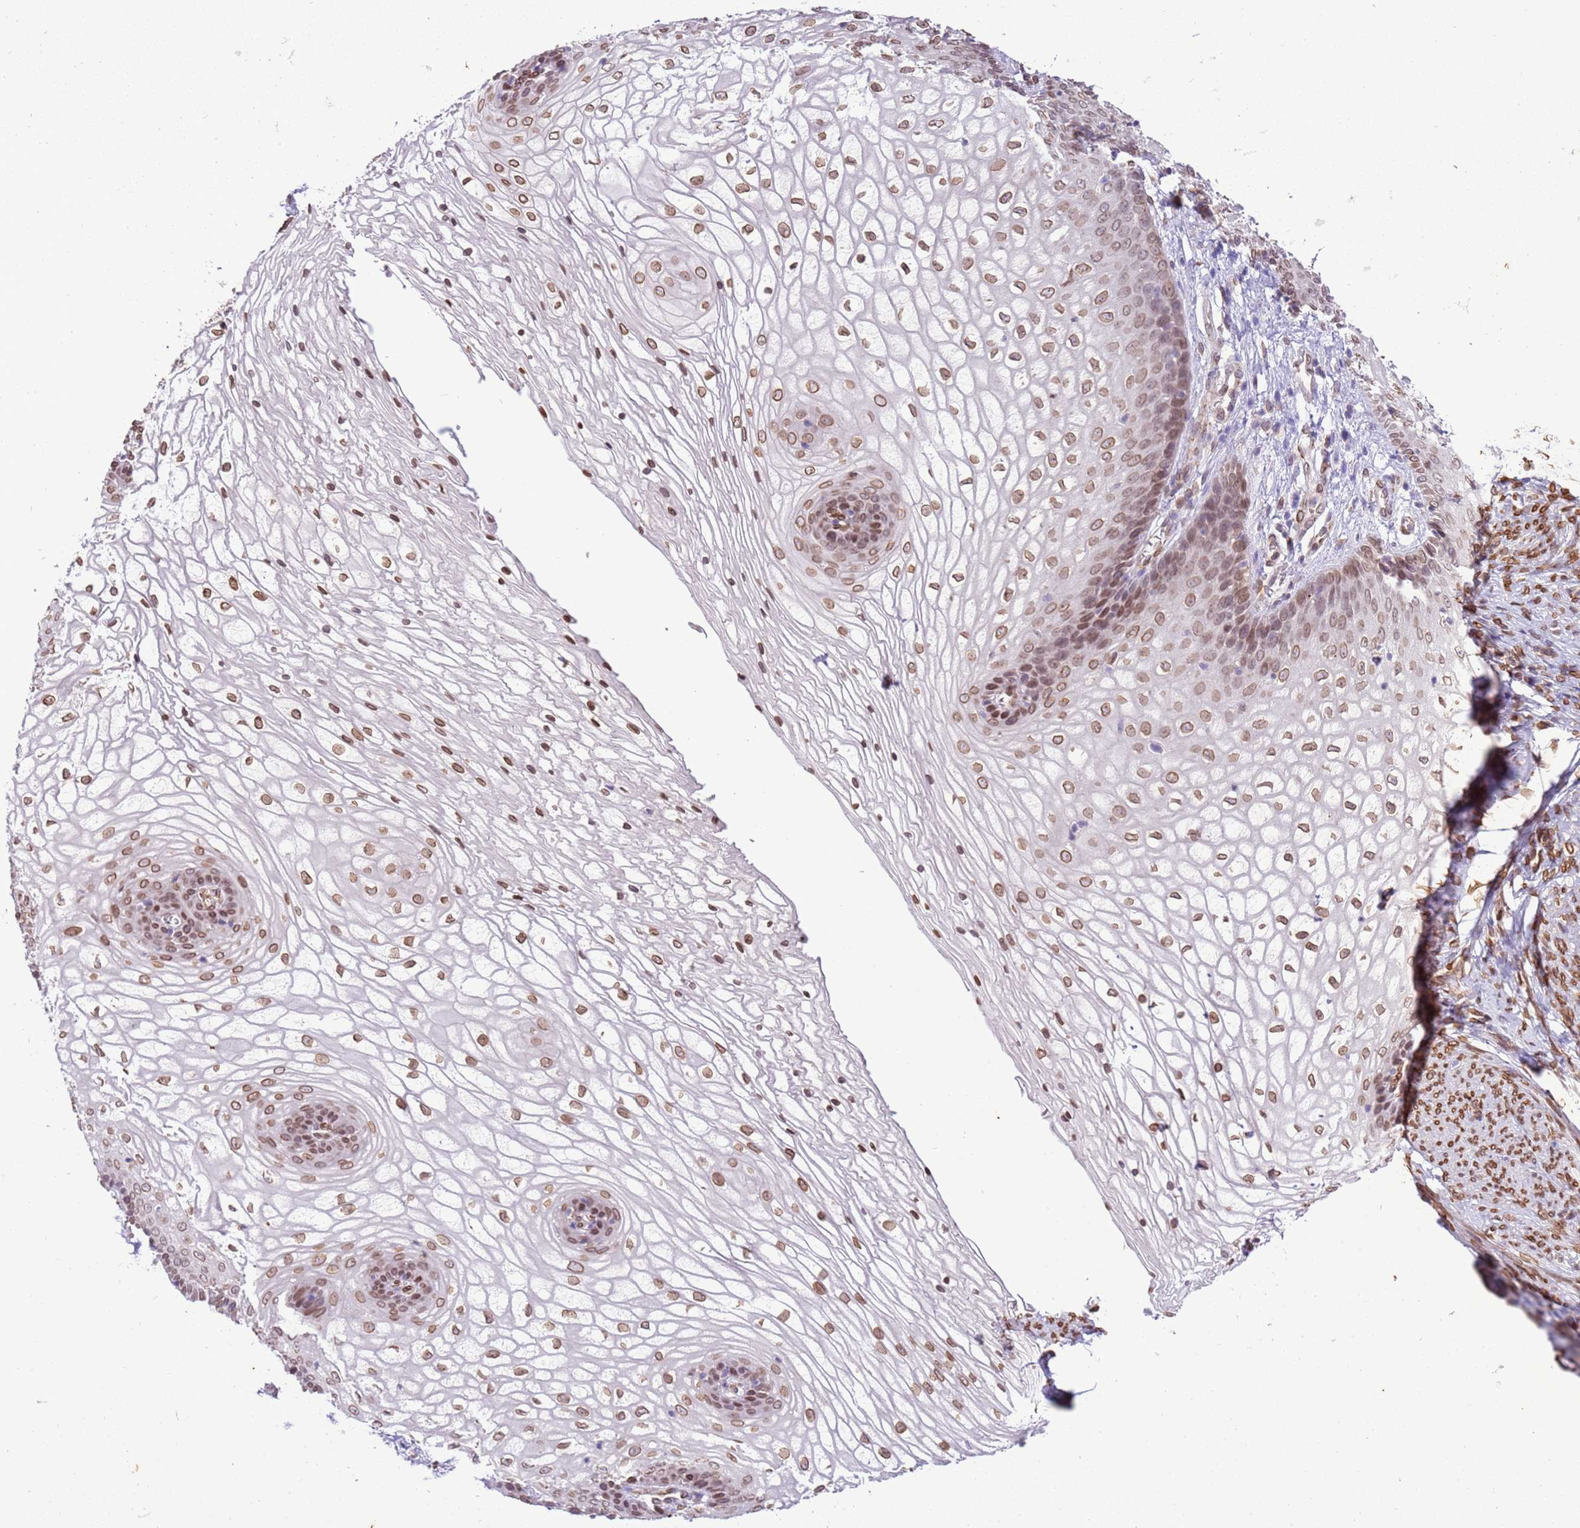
{"staining": {"intensity": "moderate", "quantity": ">75%", "location": "cytoplasmic/membranous,nuclear"}, "tissue": "vagina", "cell_type": "Squamous epithelial cells", "image_type": "normal", "snomed": [{"axis": "morphology", "description": "Normal tissue, NOS"}, {"axis": "topography", "description": "Vagina"}], "caption": "Protein staining of unremarkable vagina demonstrates moderate cytoplasmic/membranous,nuclear expression in approximately >75% of squamous epithelial cells.", "gene": "TMEM47", "patient": {"sex": "female", "age": 34}}